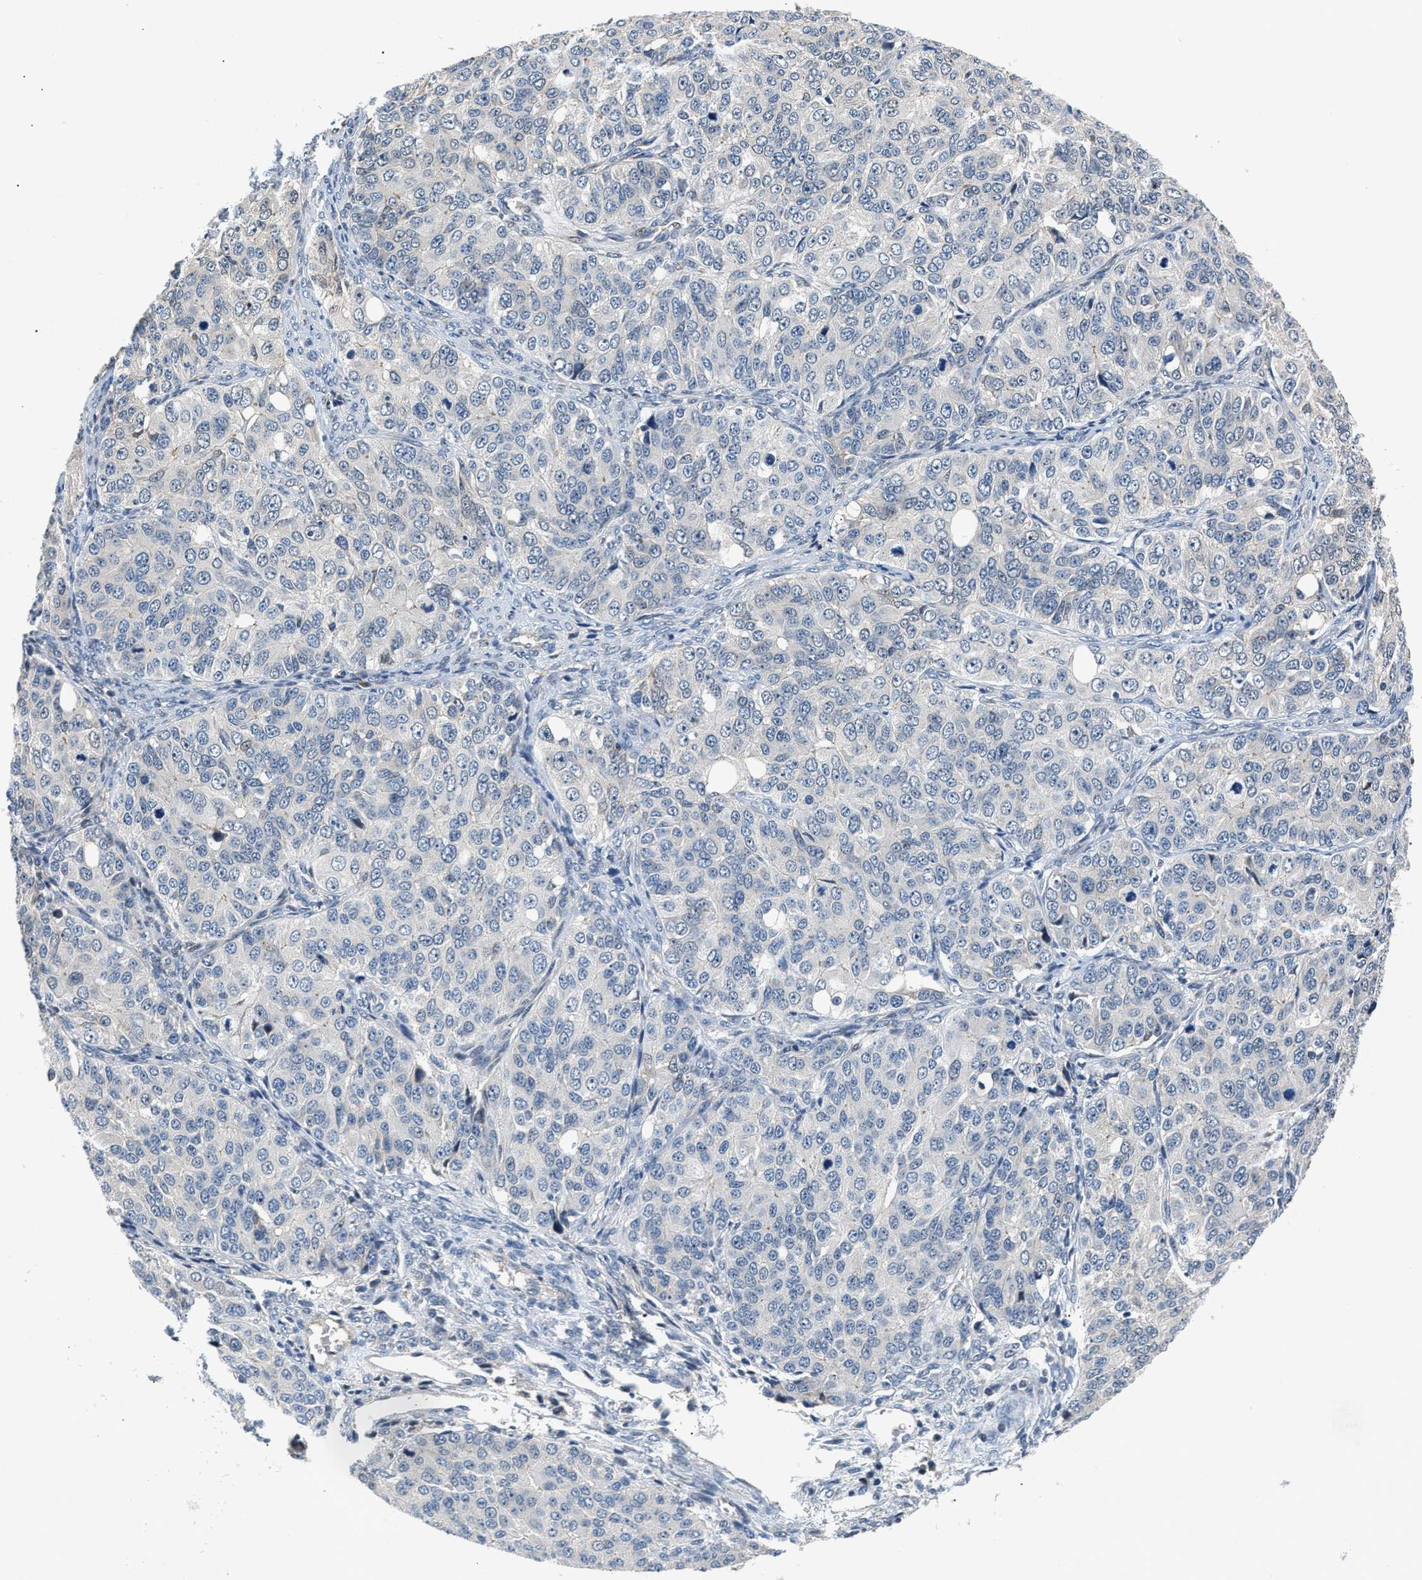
{"staining": {"intensity": "weak", "quantity": "<25%", "location": "cytoplasmic/membranous"}, "tissue": "ovarian cancer", "cell_type": "Tumor cells", "image_type": "cancer", "snomed": [{"axis": "morphology", "description": "Carcinoma, endometroid"}, {"axis": "topography", "description": "Ovary"}], "caption": "Micrograph shows no significant protein staining in tumor cells of ovarian cancer. (Brightfield microscopy of DAB immunohistochemistry (IHC) at high magnification).", "gene": "TNIP2", "patient": {"sex": "female", "age": 51}}